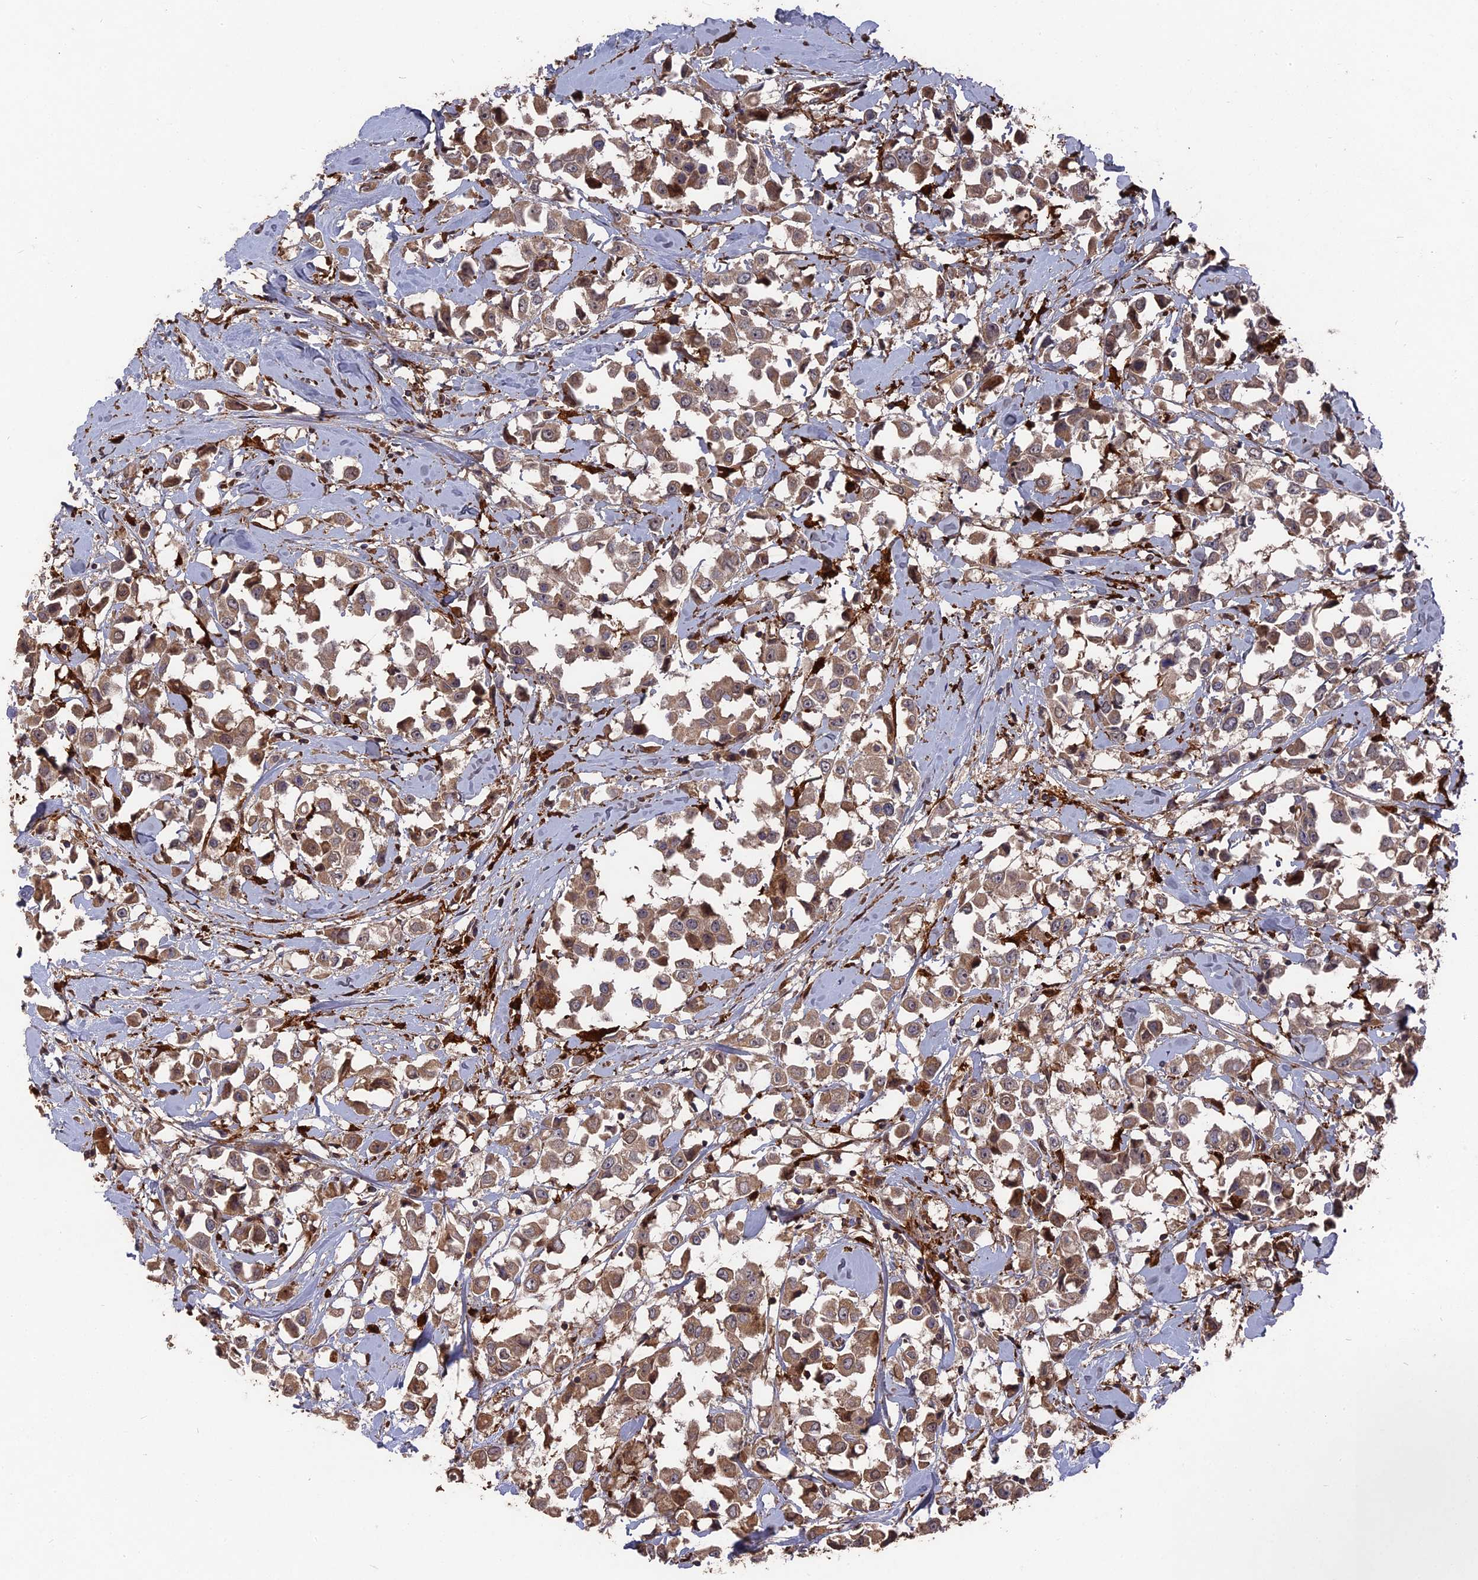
{"staining": {"intensity": "moderate", "quantity": ">75%", "location": "cytoplasmic/membranous"}, "tissue": "breast cancer", "cell_type": "Tumor cells", "image_type": "cancer", "snomed": [{"axis": "morphology", "description": "Duct carcinoma"}, {"axis": "topography", "description": "Breast"}], "caption": "Moderate cytoplasmic/membranous positivity is appreciated in approximately >75% of tumor cells in breast cancer (intraductal carcinoma).", "gene": "DEF8", "patient": {"sex": "female", "age": 61}}